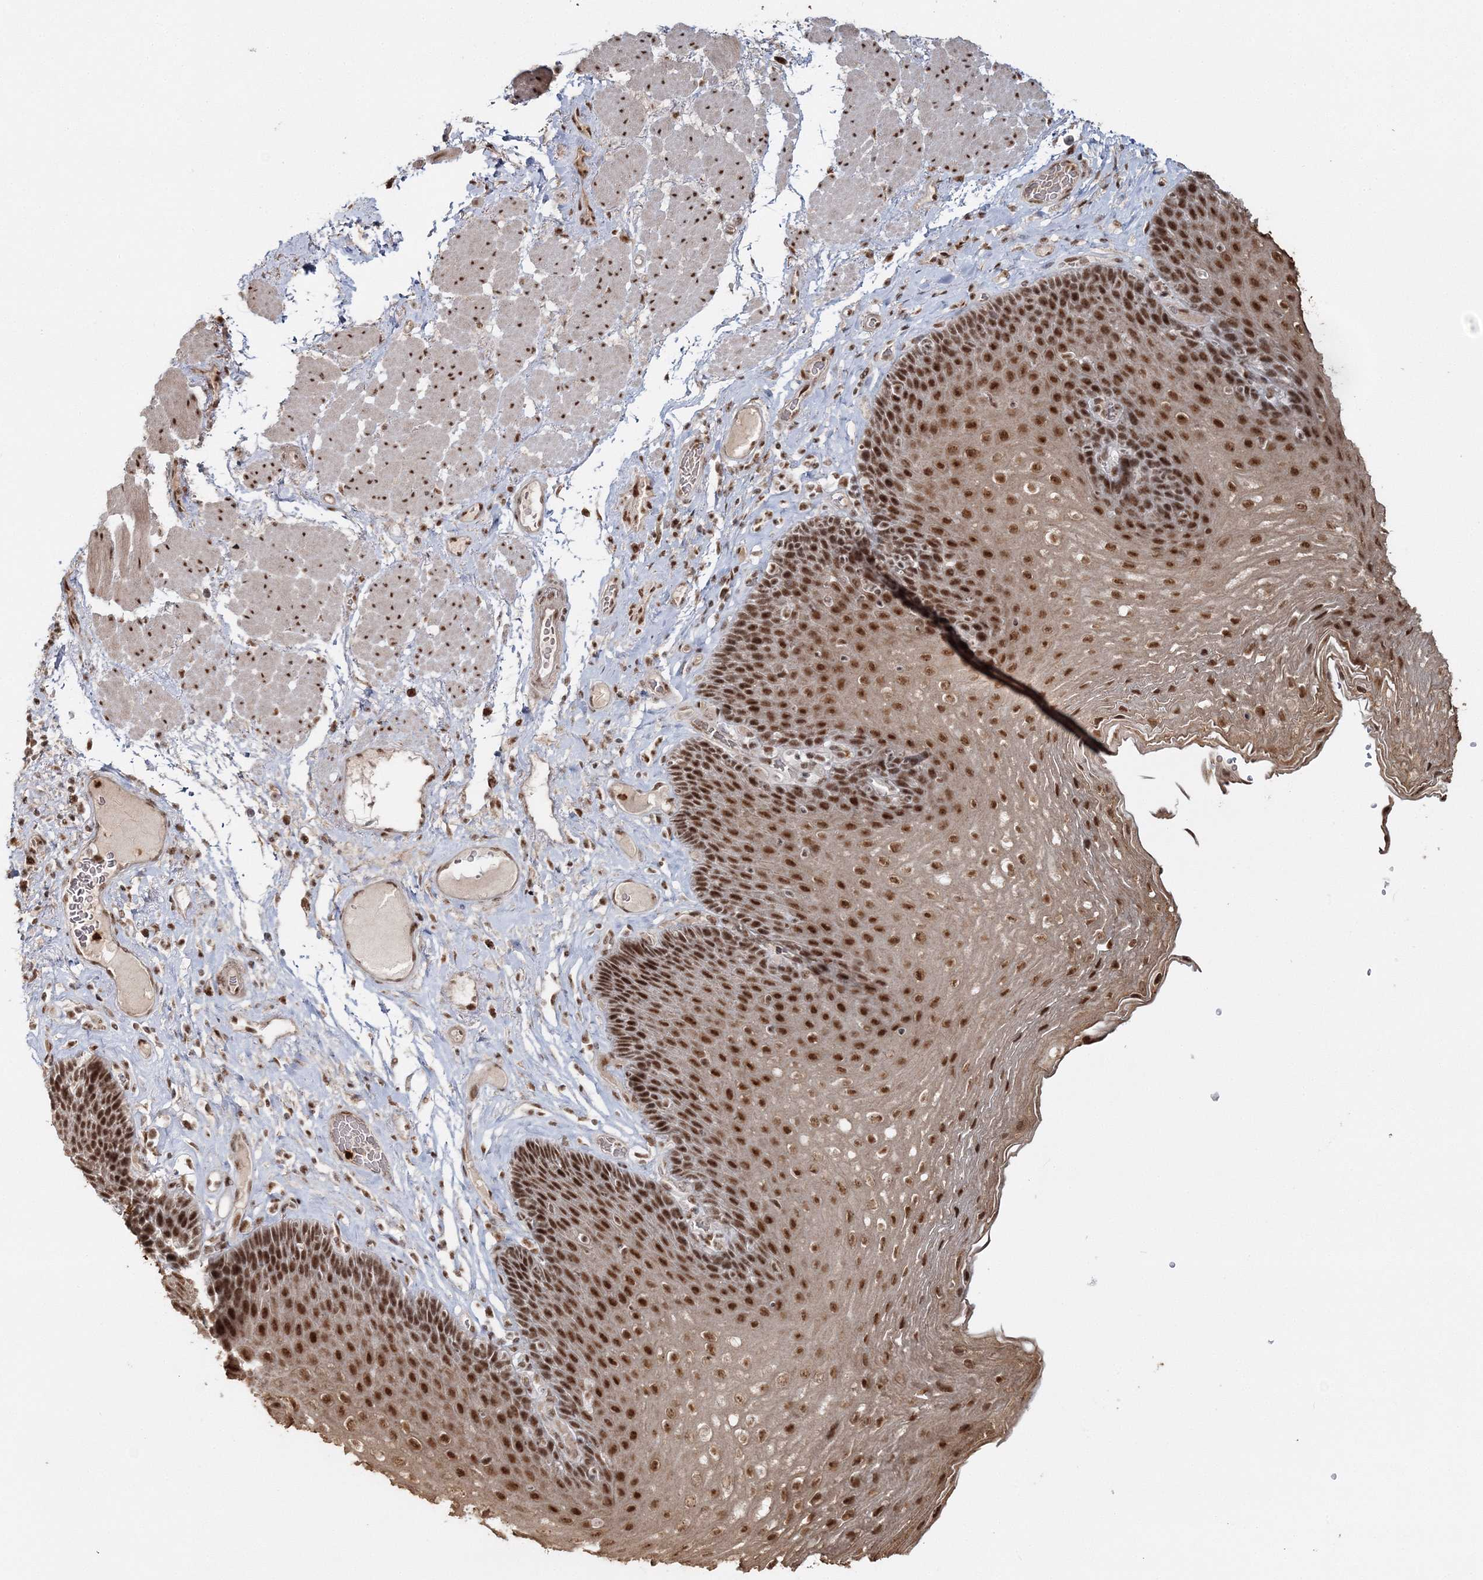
{"staining": {"intensity": "strong", "quantity": ">75%", "location": "nuclear"}, "tissue": "esophagus", "cell_type": "Squamous epithelial cells", "image_type": "normal", "snomed": [{"axis": "morphology", "description": "Normal tissue, NOS"}, {"axis": "topography", "description": "Esophagus"}], "caption": "This image demonstrates immunohistochemistry (IHC) staining of normal esophagus, with high strong nuclear positivity in approximately >75% of squamous epithelial cells.", "gene": "ENSG00000290315", "patient": {"sex": "female", "age": 66}}